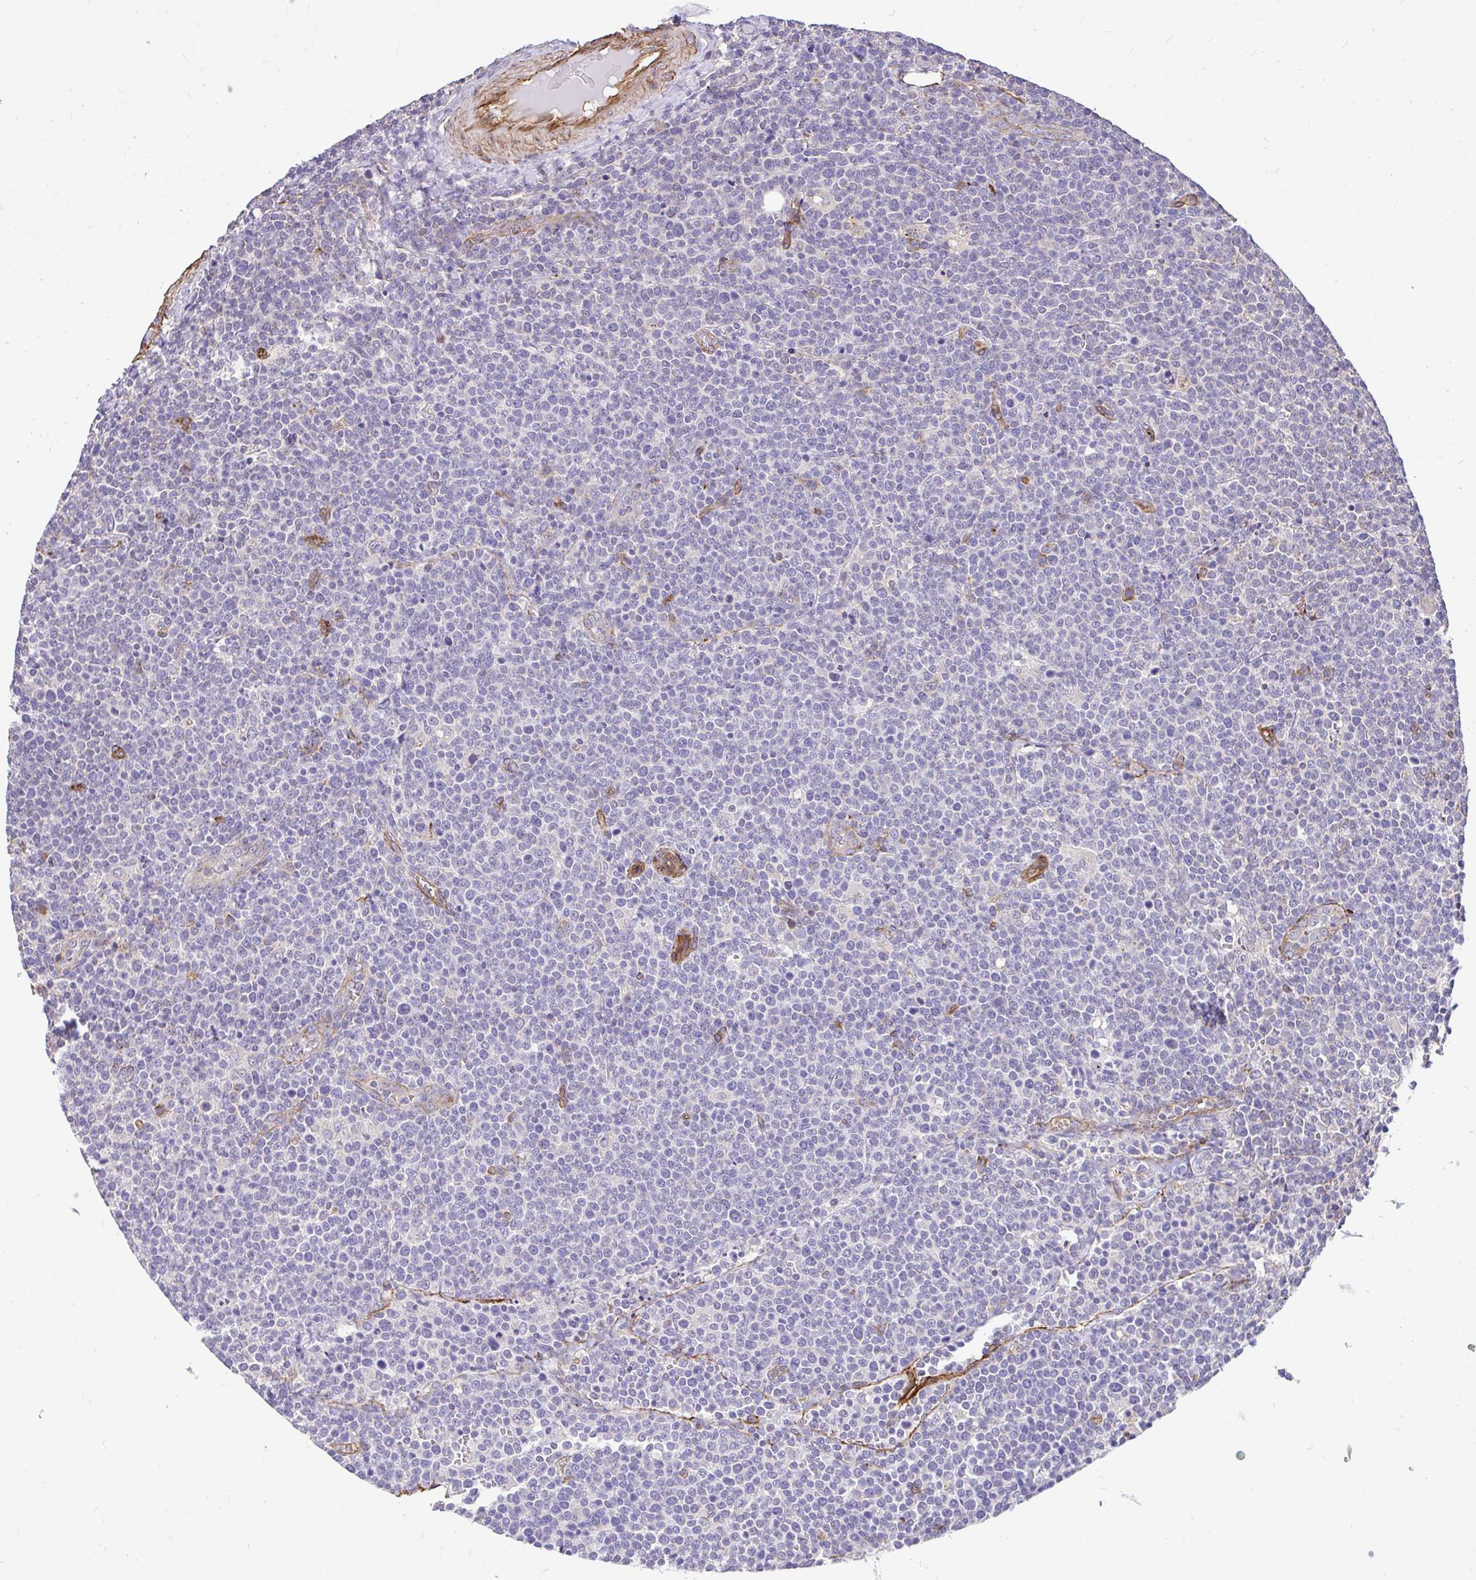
{"staining": {"intensity": "negative", "quantity": "none", "location": "none"}, "tissue": "lymphoma", "cell_type": "Tumor cells", "image_type": "cancer", "snomed": [{"axis": "morphology", "description": "Malignant lymphoma, non-Hodgkin's type, High grade"}, {"axis": "topography", "description": "Lymph node"}], "caption": "IHC of human lymphoma demonstrates no staining in tumor cells.", "gene": "PTPRK", "patient": {"sex": "male", "age": 61}}